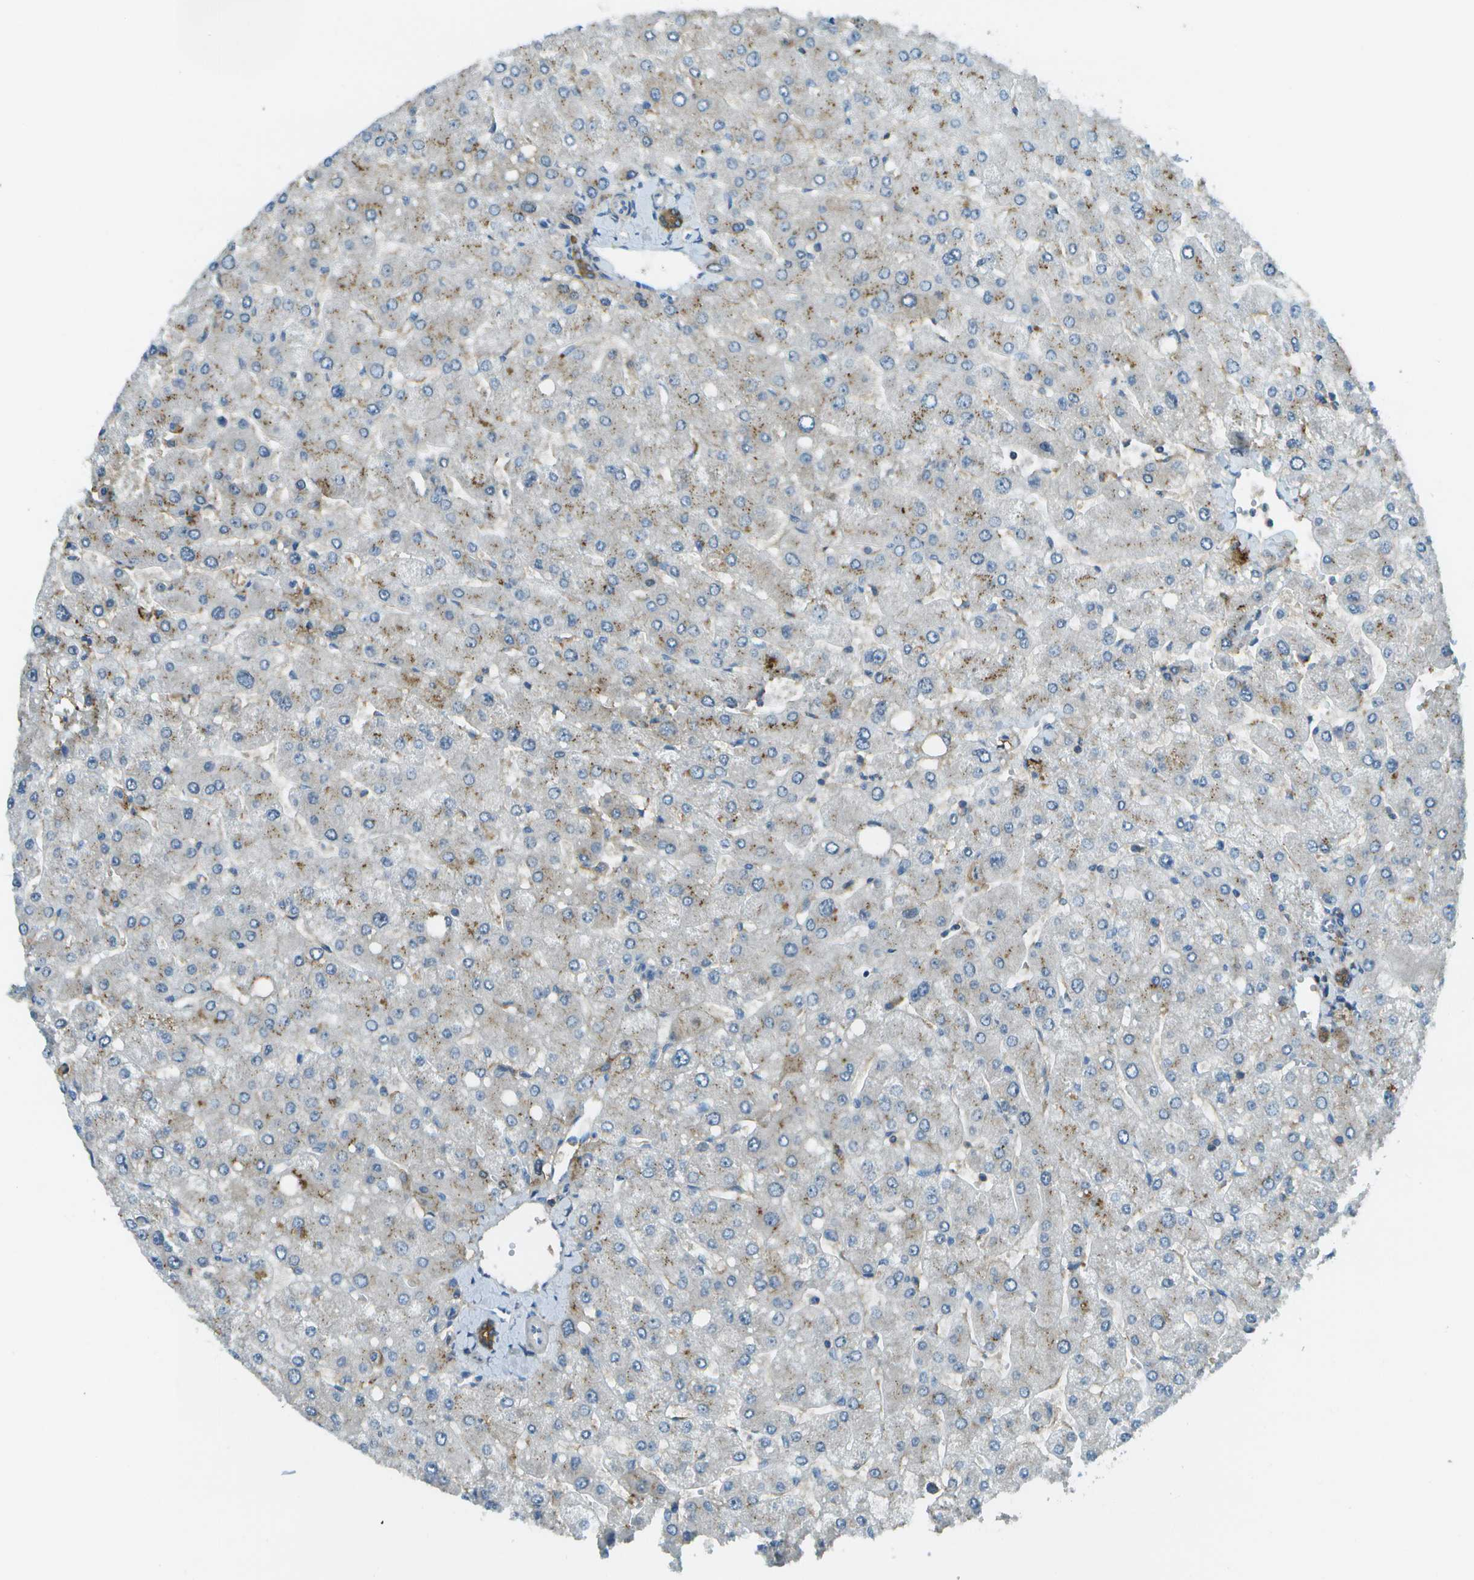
{"staining": {"intensity": "moderate", "quantity": ">75%", "location": "cytoplasmic/membranous"}, "tissue": "liver", "cell_type": "Cholangiocytes", "image_type": "normal", "snomed": [{"axis": "morphology", "description": "Normal tissue, NOS"}, {"axis": "topography", "description": "Liver"}], "caption": "Approximately >75% of cholangiocytes in benign liver display moderate cytoplasmic/membranous protein expression as visualized by brown immunohistochemical staining.", "gene": "LRRC66", "patient": {"sex": "male", "age": 55}}